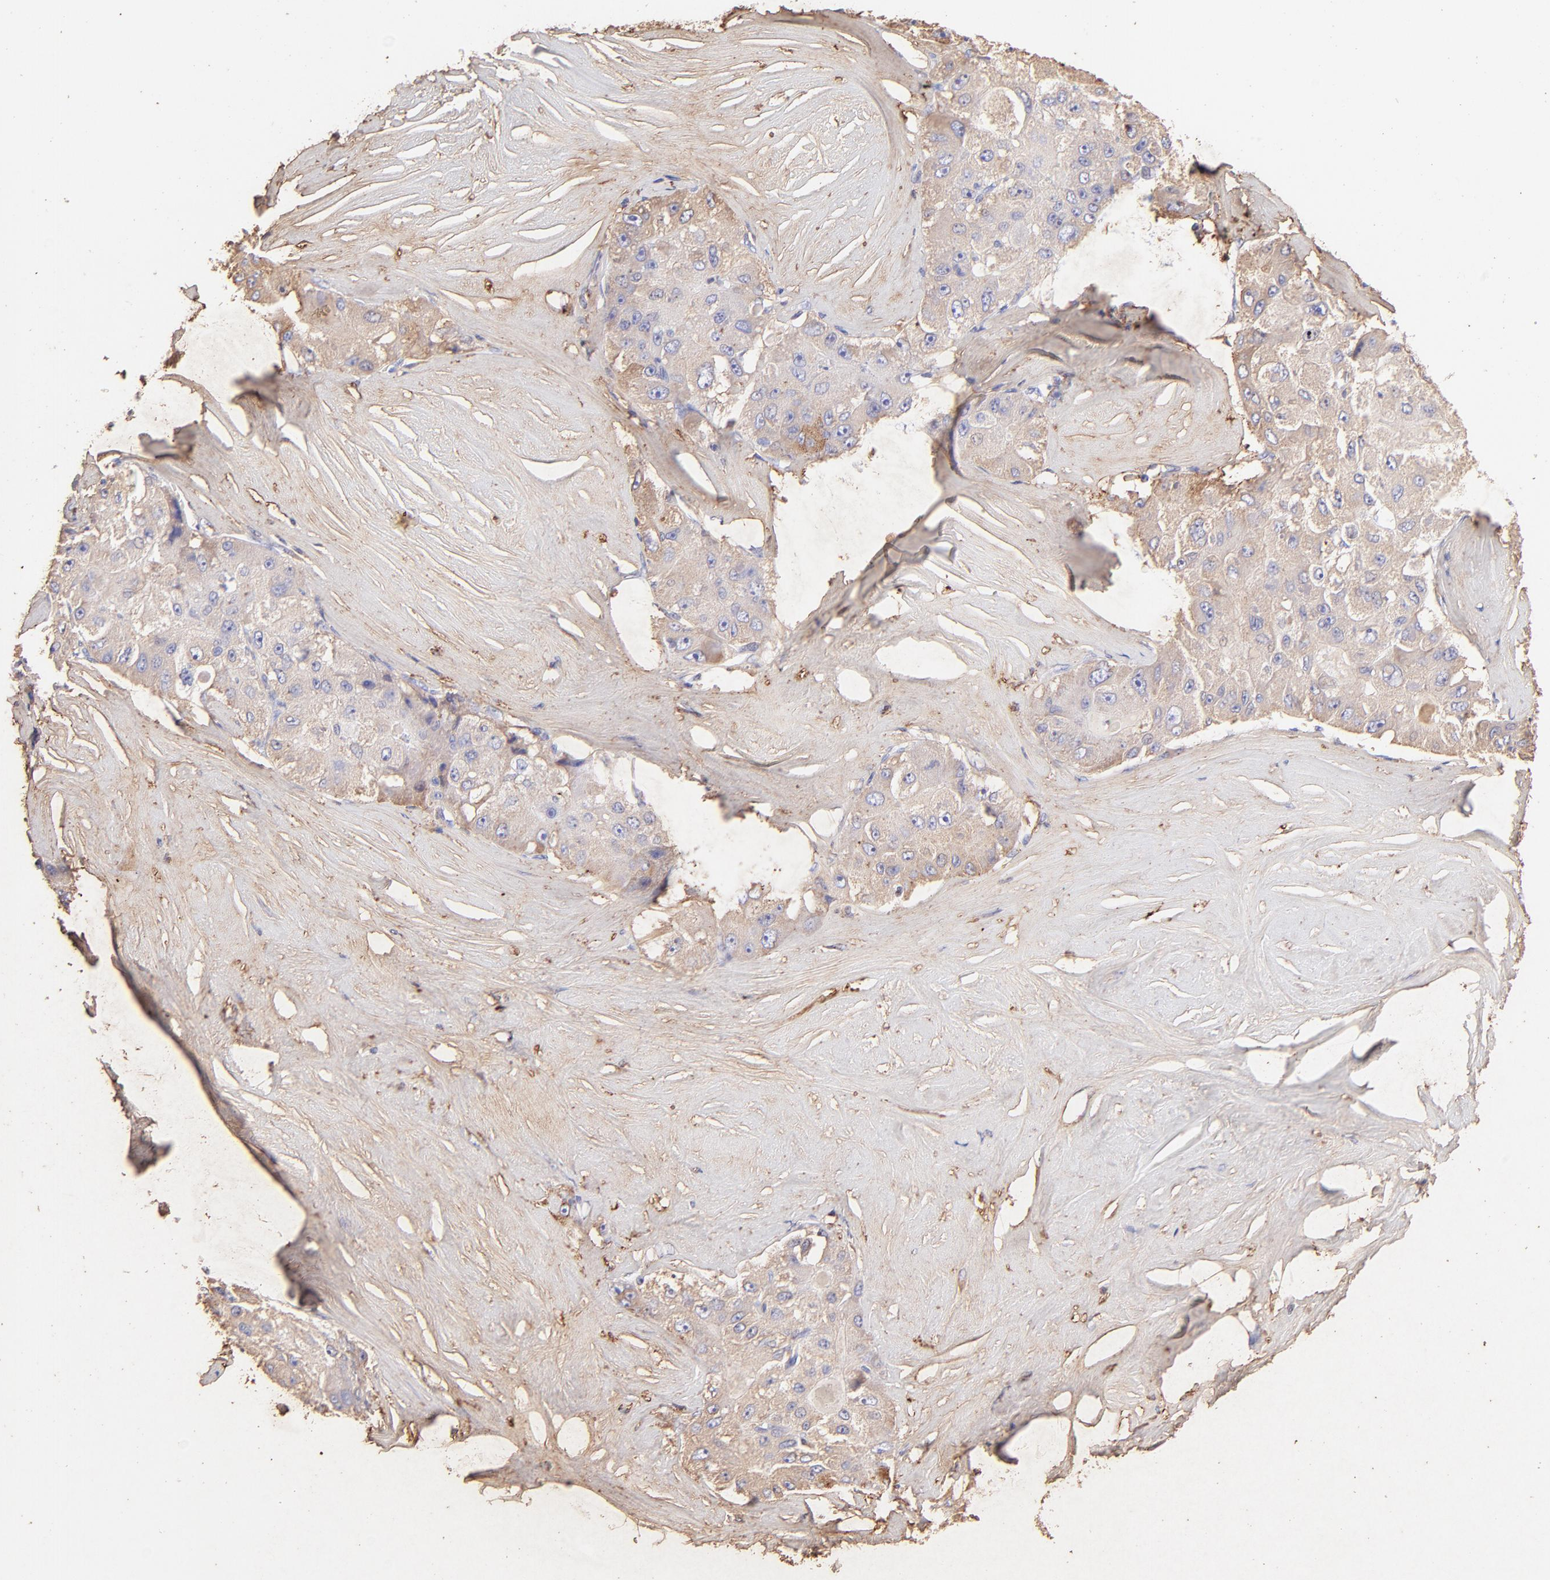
{"staining": {"intensity": "weak", "quantity": "25%-75%", "location": "cytoplasmic/membranous"}, "tissue": "liver cancer", "cell_type": "Tumor cells", "image_type": "cancer", "snomed": [{"axis": "morphology", "description": "Carcinoma, Hepatocellular, NOS"}, {"axis": "topography", "description": "Liver"}], "caption": "This photomicrograph reveals immunohistochemistry (IHC) staining of liver cancer (hepatocellular carcinoma), with low weak cytoplasmic/membranous staining in about 25%-75% of tumor cells.", "gene": "BGN", "patient": {"sex": "male", "age": 80}}